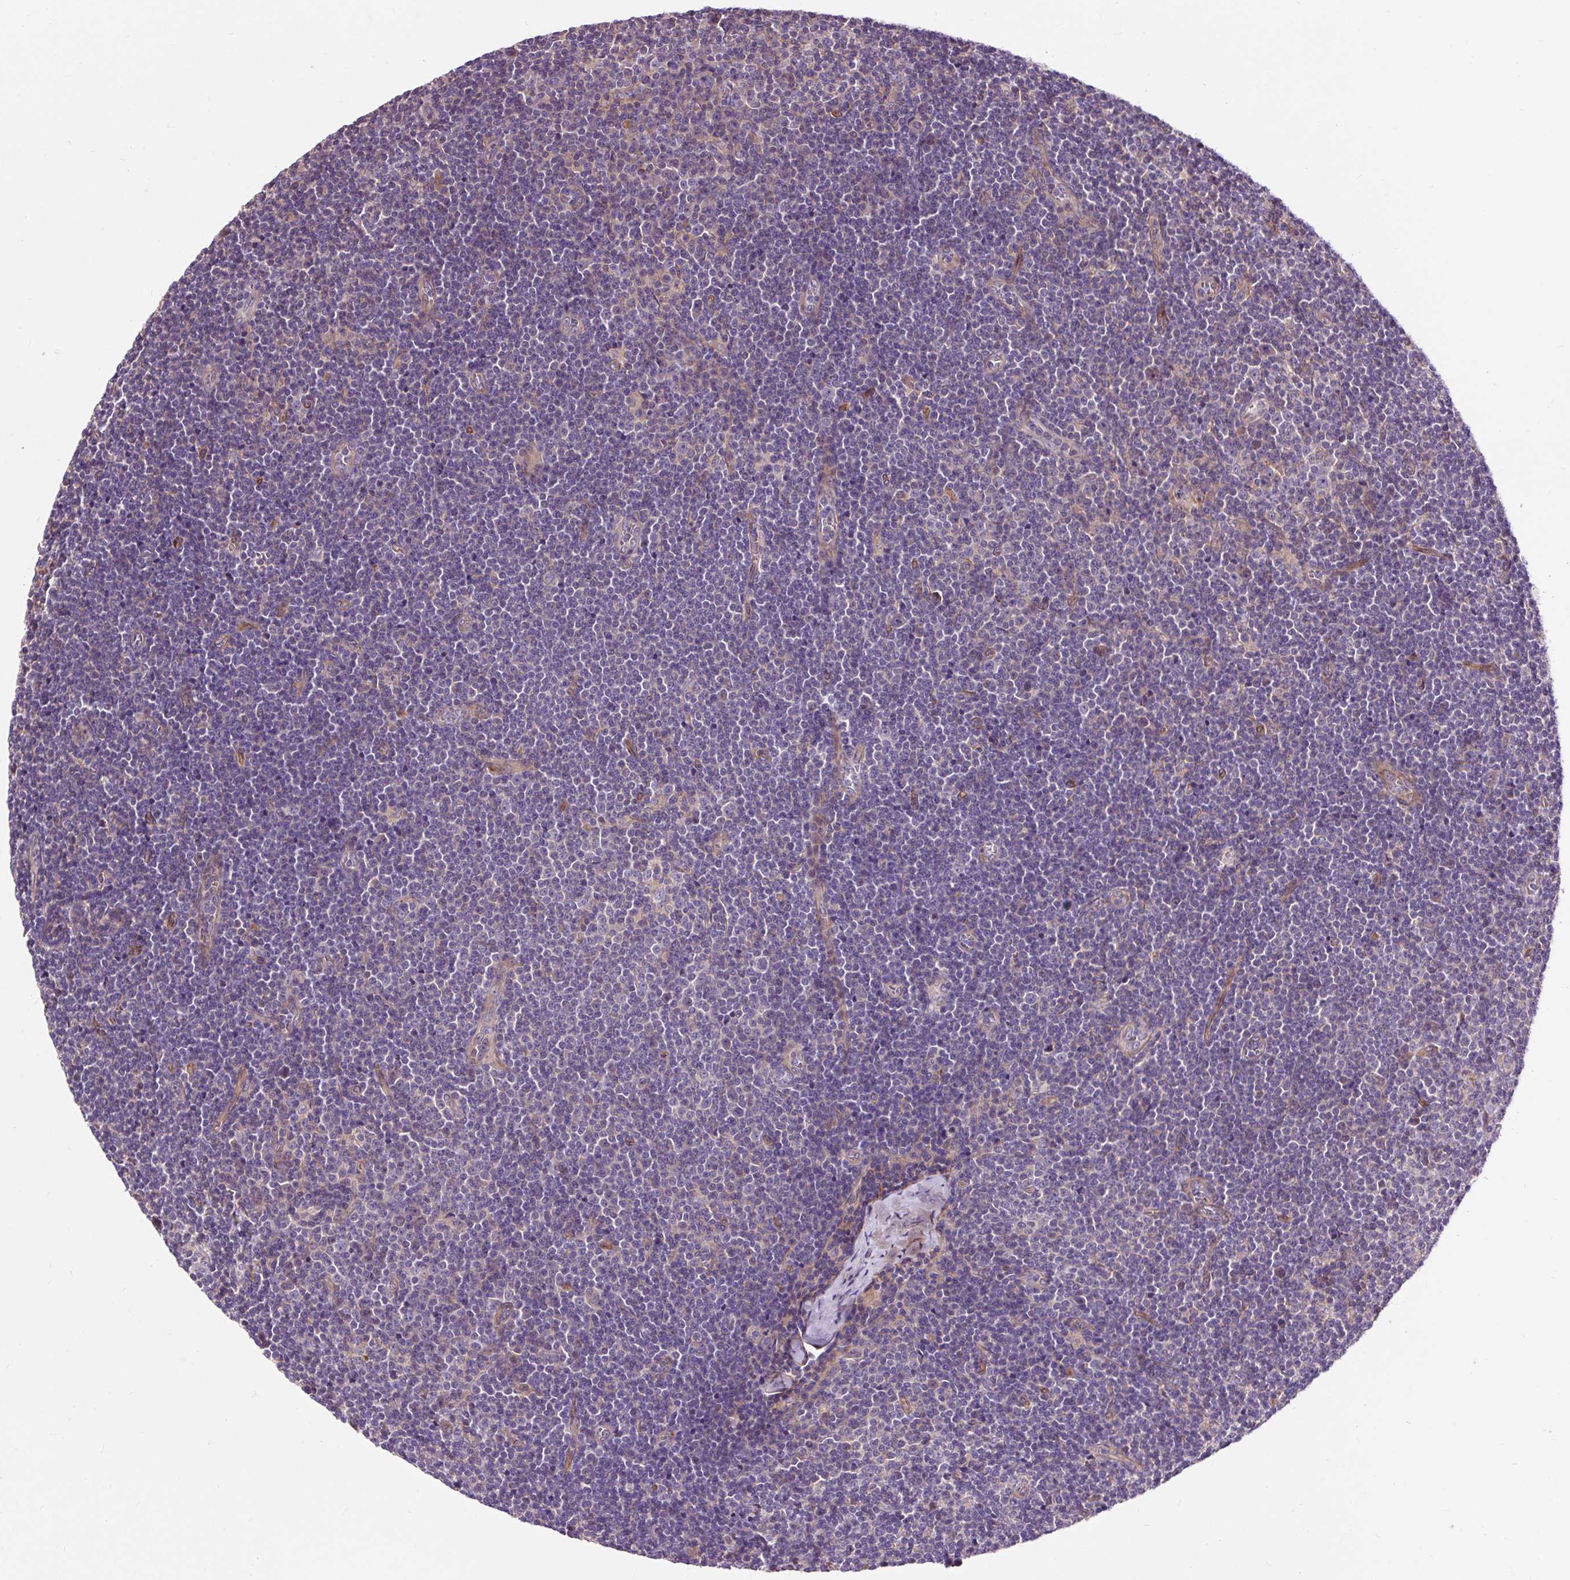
{"staining": {"intensity": "negative", "quantity": "none", "location": "none"}, "tissue": "lymphoma", "cell_type": "Tumor cells", "image_type": "cancer", "snomed": [{"axis": "morphology", "description": "Malignant lymphoma, non-Hodgkin's type, Low grade"}, {"axis": "topography", "description": "Lymph node"}], "caption": "An immunohistochemistry (IHC) histopathology image of malignant lymphoma, non-Hodgkin's type (low-grade) is shown. There is no staining in tumor cells of malignant lymphoma, non-Hodgkin's type (low-grade).", "gene": "PCDHGB3", "patient": {"sex": "male", "age": 48}}